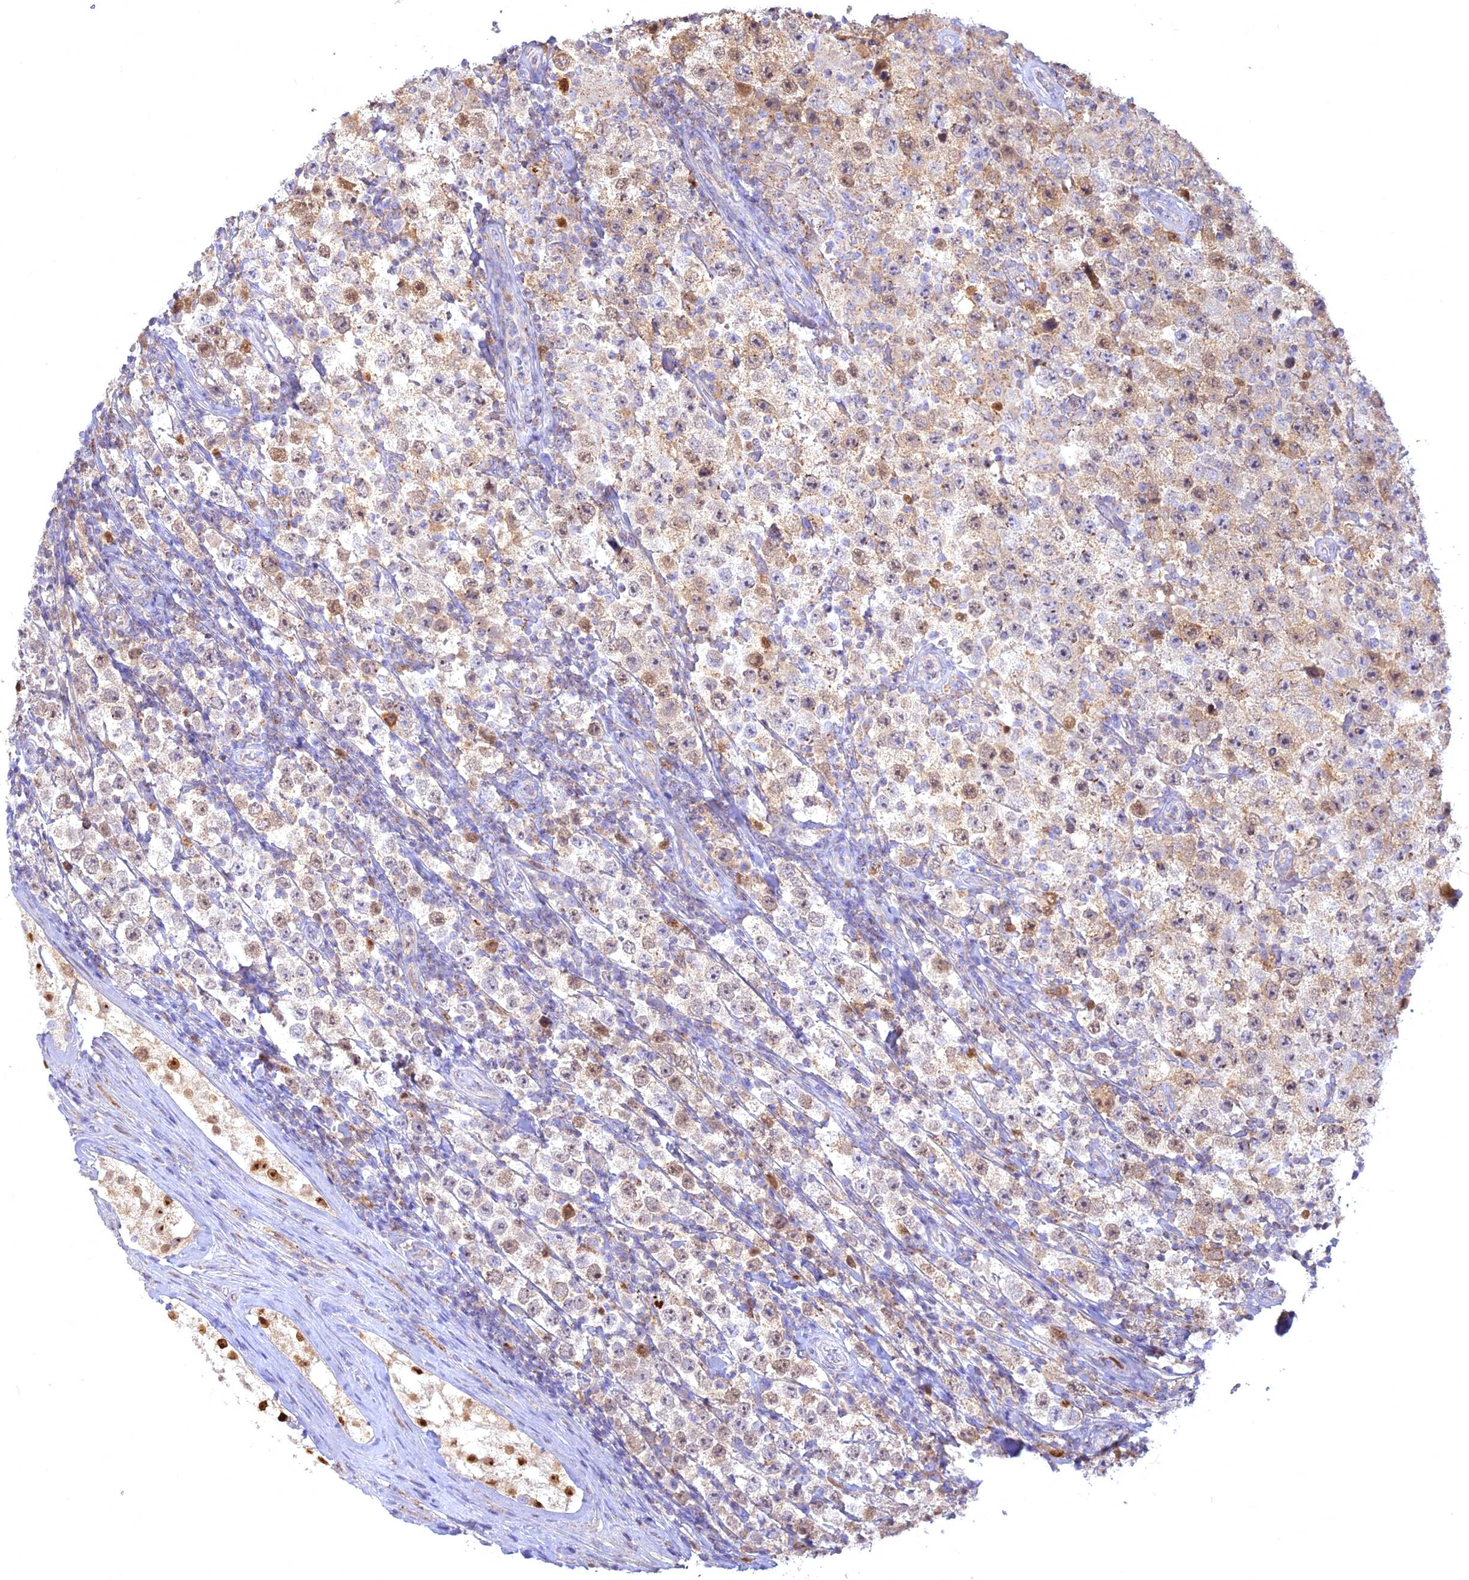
{"staining": {"intensity": "weak", "quantity": "25%-75%", "location": "cytoplasmic/membranous,nuclear"}, "tissue": "testis cancer", "cell_type": "Tumor cells", "image_type": "cancer", "snomed": [{"axis": "morphology", "description": "Normal tissue, NOS"}, {"axis": "morphology", "description": "Urothelial carcinoma, High grade"}, {"axis": "morphology", "description": "Seminoma, NOS"}, {"axis": "morphology", "description": "Carcinoma, Embryonal, NOS"}, {"axis": "topography", "description": "Urinary bladder"}, {"axis": "topography", "description": "Testis"}], "caption": "A high-resolution micrograph shows immunohistochemistry staining of testis cancer (seminoma), which reveals weak cytoplasmic/membranous and nuclear staining in approximately 25%-75% of tumor cells.", "gene": "CENPV", "patient": {"sex": "male", "age": 41}}